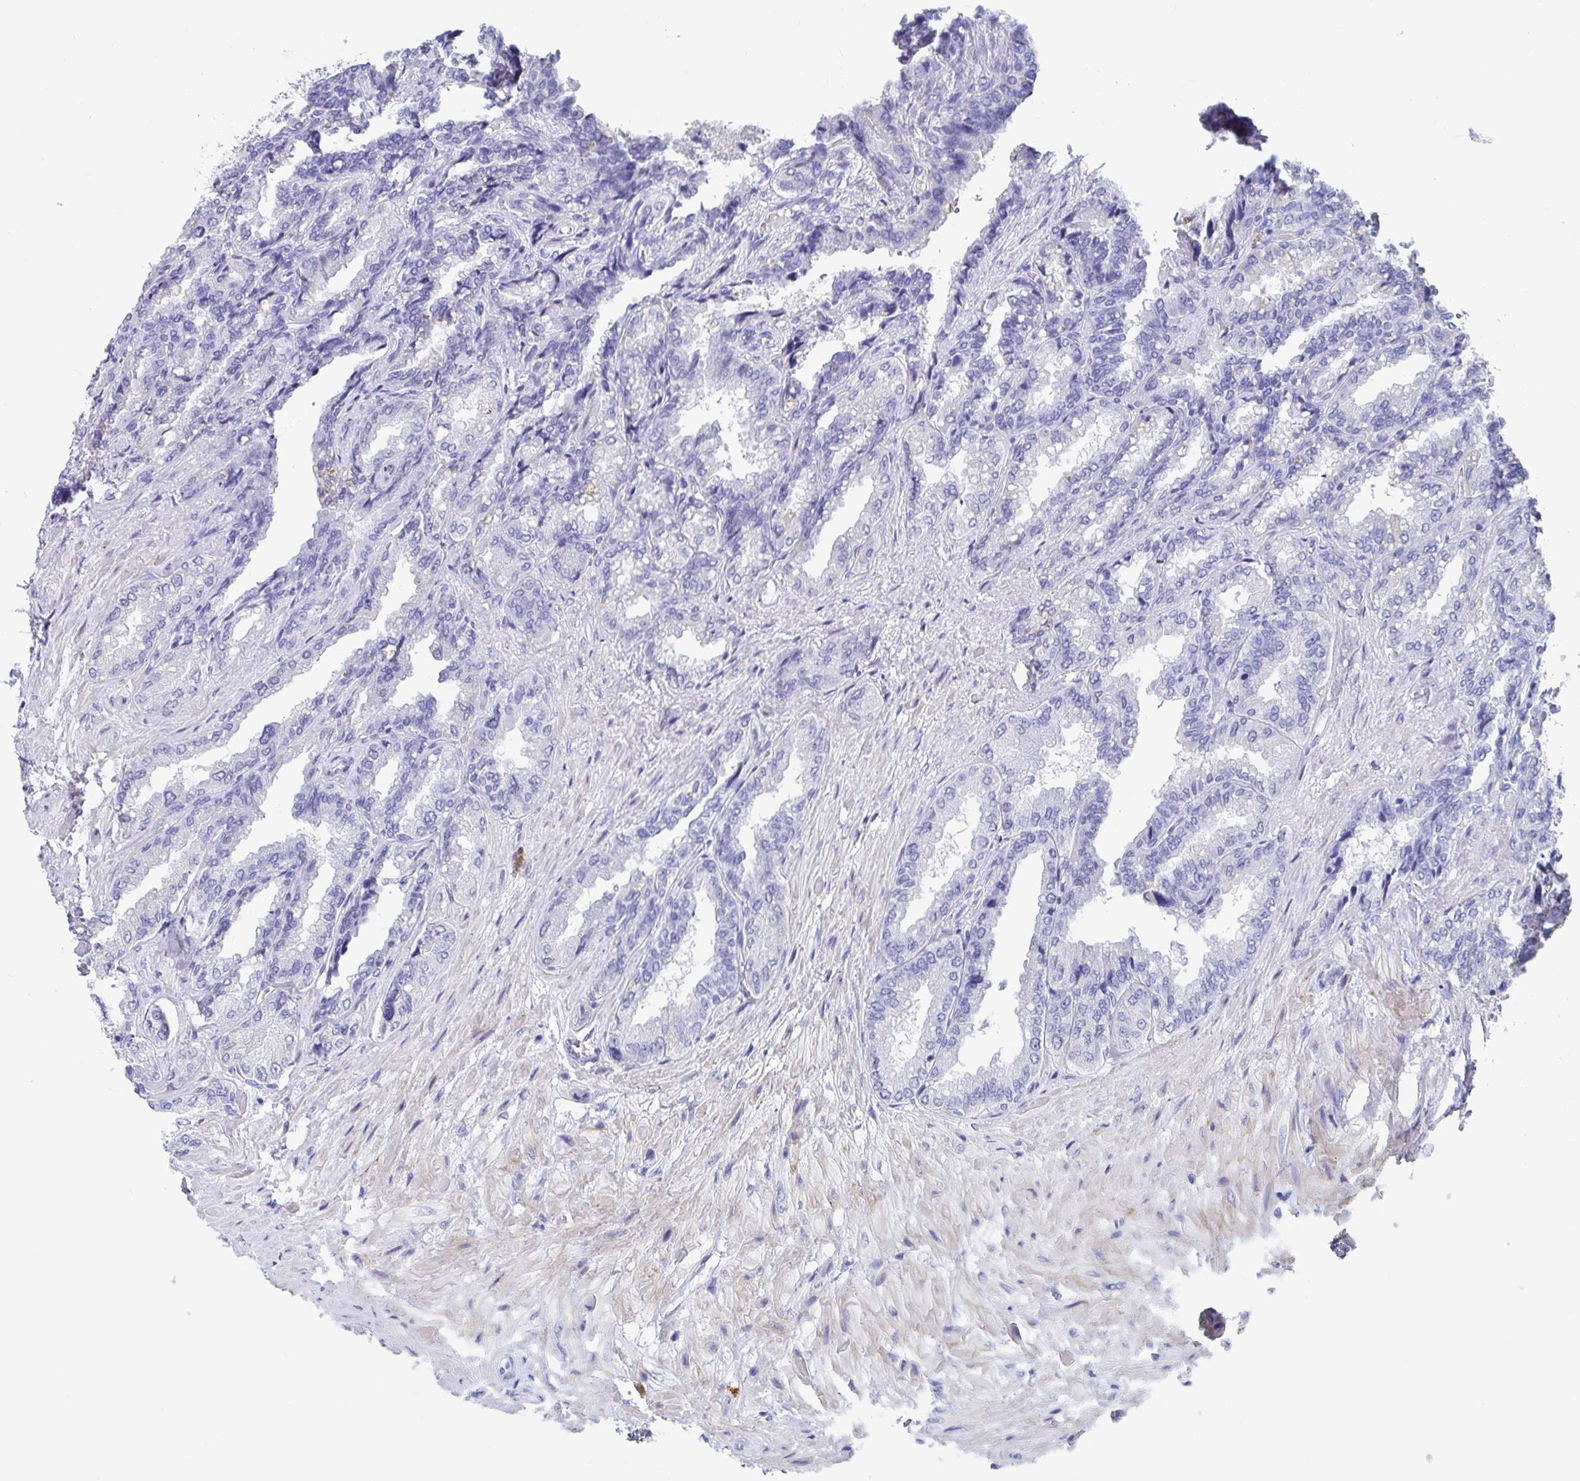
{"staining": {"intensity": "negative", "quantity": "none", "location": "none"}, "tissue": "seminal vesicle", "cell_type": "Glandular cells", "image_type": "normal", "snomed": [{"axis": "morphology", "description": "Normal tissue, NOS"}, {"axis": "topography", "description": "Seminal veicle"}], "caption": "A high-resolution histopathology image shows immunohistochemistry (IHC) staining of unremarkable seminal vesicle, which displays no significant expression in glandular cells.", "gene": "GRIA1", "patient": {"sex": "male", "age": 68}}